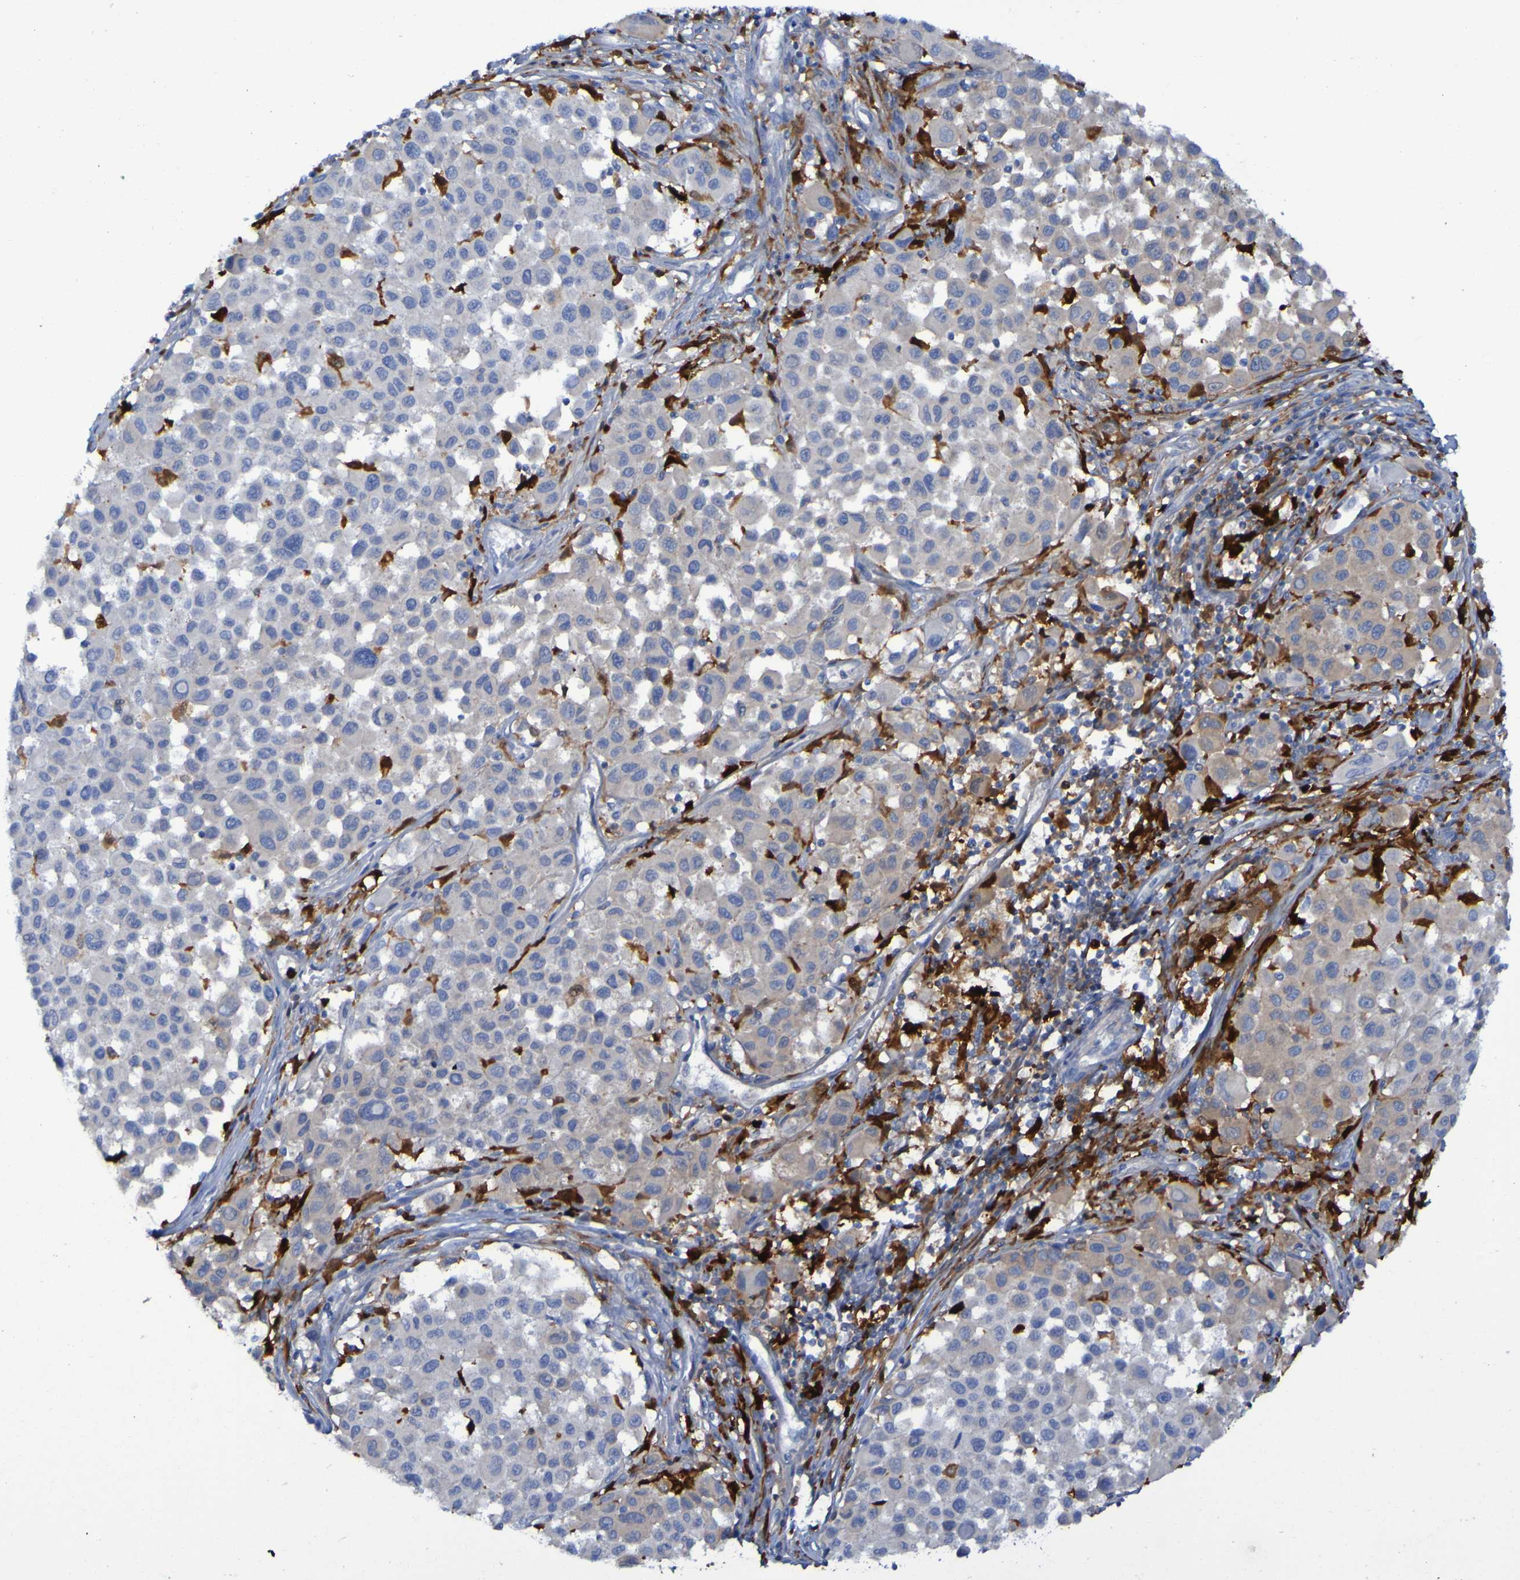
{"staining": {"intensity": "weak", "quantity": "<25%", "location": "cytoplasmic/membranous"}, "tissue": "melanoma", "cell_type": "Tumor cells", "image_type": "cancer", "snomed": [{"axis": "morphology", "description": "Malignant melanoma, Metastatic site"}, {"axis": "topography", "description": "Lymph node"}], "caption": "DAB (3,3'-diaminobenzidine) immunohistochemical staining of malignant melanoma (metastatic site) exhibits no significant positivity in tumor cells.", "gene": "MPPE1", "patient": {"sex": "male", "age": 61}}